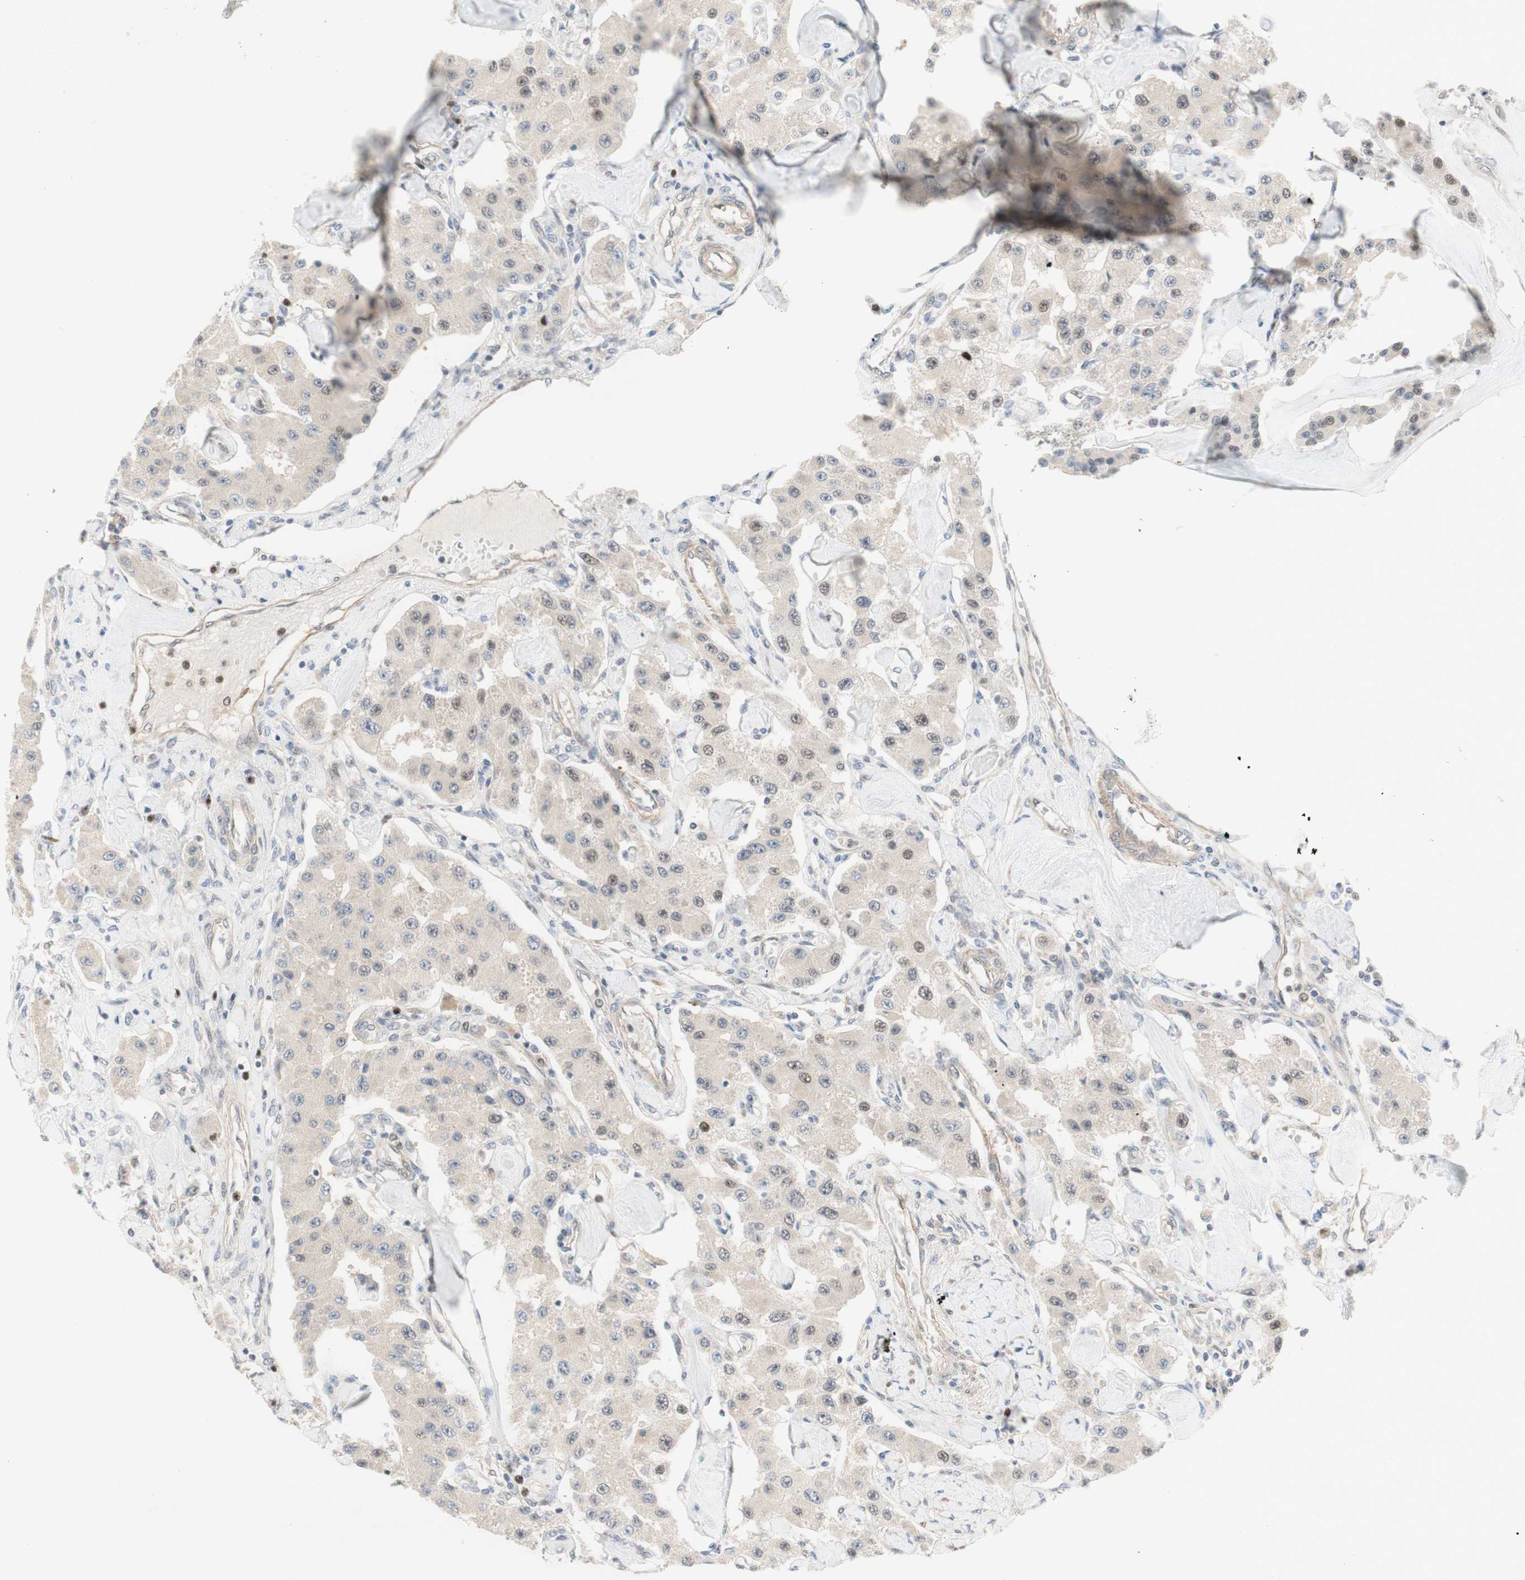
{"staining": {"intensity": "weak", "quantity": "25%-75%", "location": "nuclear"}, "tissue": "carcinoid", "cell_type": "Tumor cells", "image_type": "cancer", "snomed": [{"axis": "morphology", "description": "Carcinoid, malignant, NOS"}, {"axis": "topography", "description": "Pancreas"}], "caption": "High-power microscopy captured an immunohistochemistry image of carcinoid, revealing weak nuclear positivity in about 25%-75% of tumor cells.", "gene": "RFNG", "patient": {"sex": "male", "age": 41}}